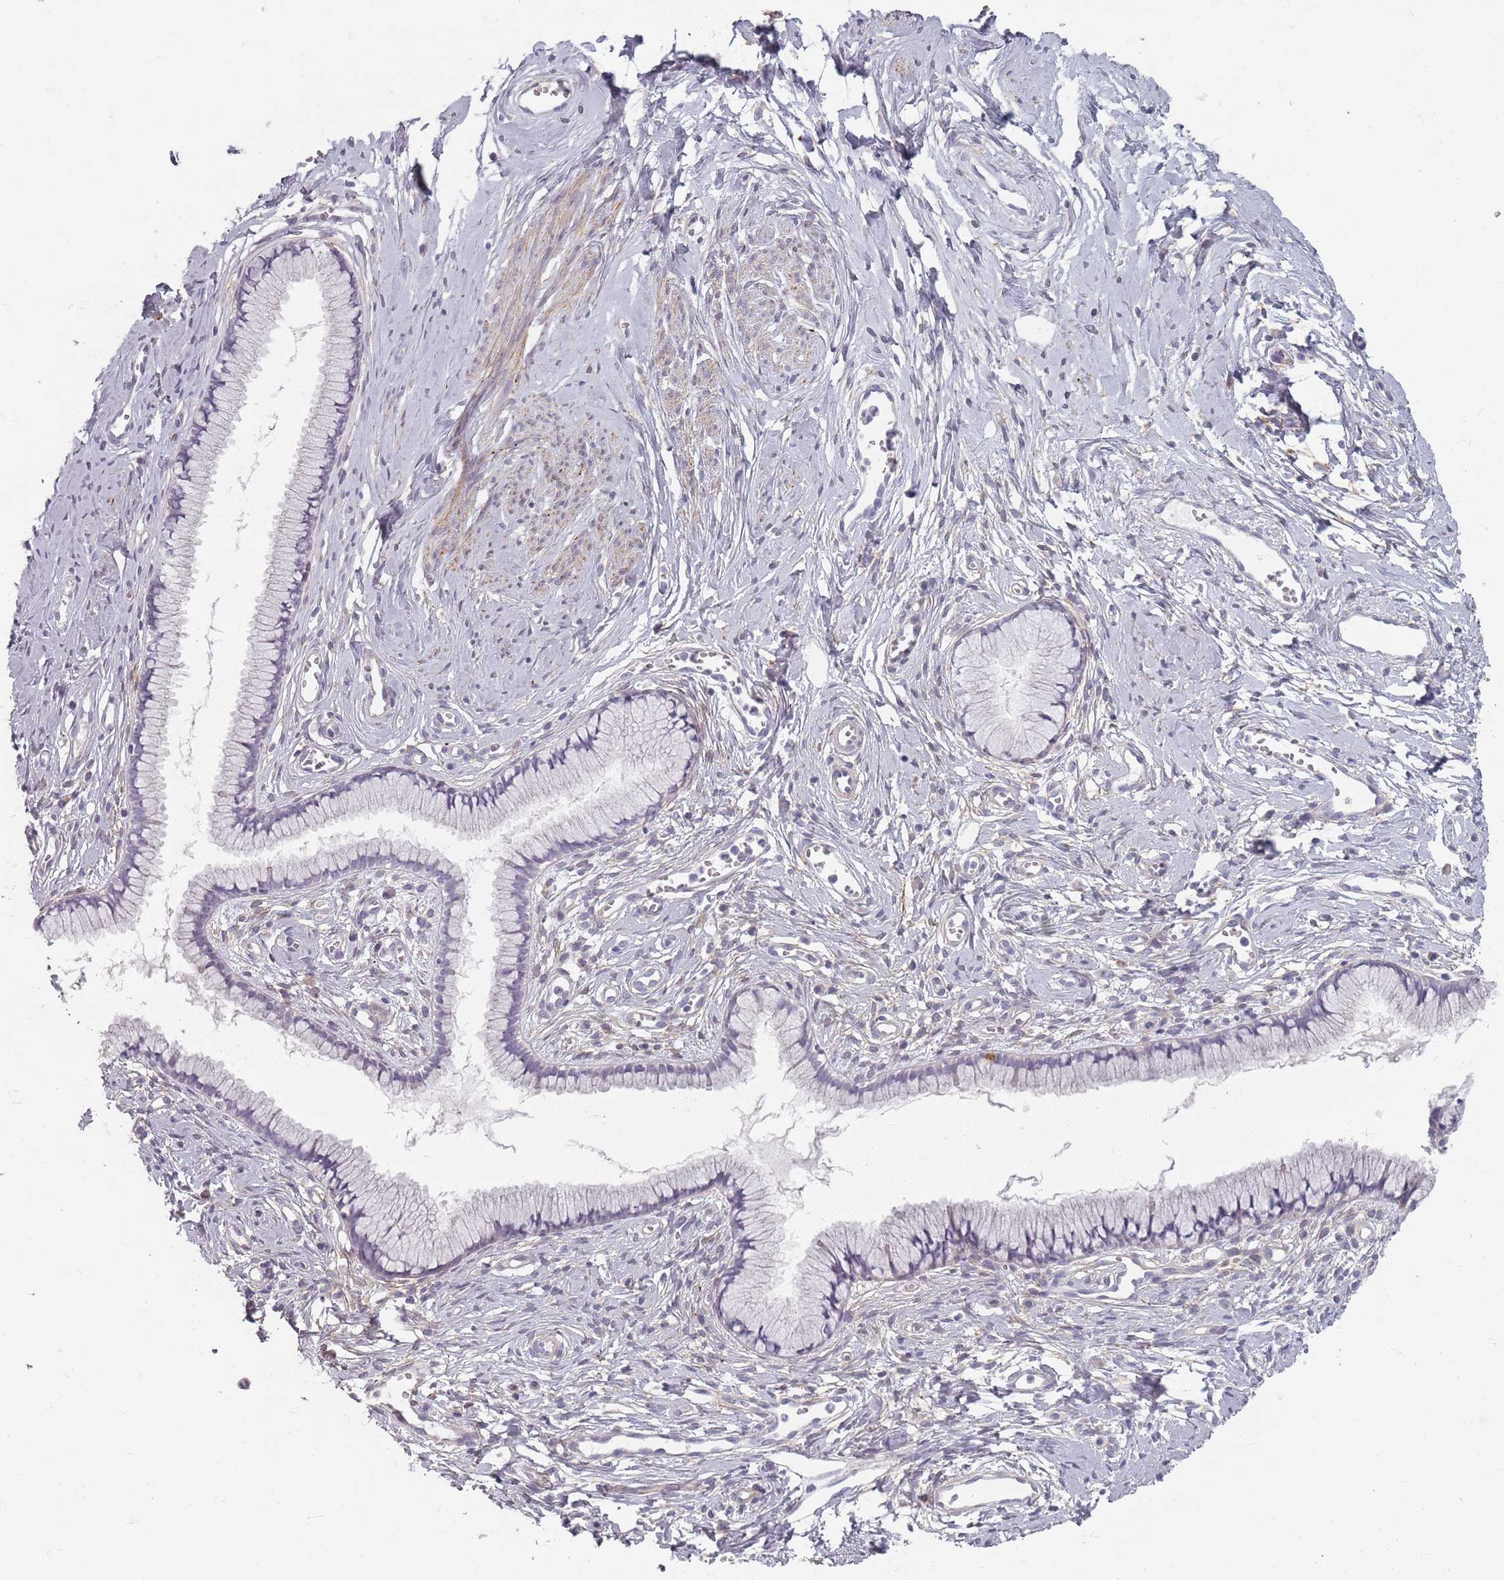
{"staining": {"intensity": "negative", "quantity": "none", "location": "none"}, "tissue": "cervix", "cell_type": "Glandular cells", "image_type": "normal", "snomed": [{"axis": "morphology", "description": "Normal tissue, NOS"}, {"axis": "topography", "description": "Cervix"}], "caption": "IHC photomicrograph of unremarkable human cervix stained for a protein (brown), which demonstrates no staining in glandular cells. (DAB IHC with hematoxylin counter stain).", "gene": "SYNGR3", "patient": {"sex": "female", "age": 40}}